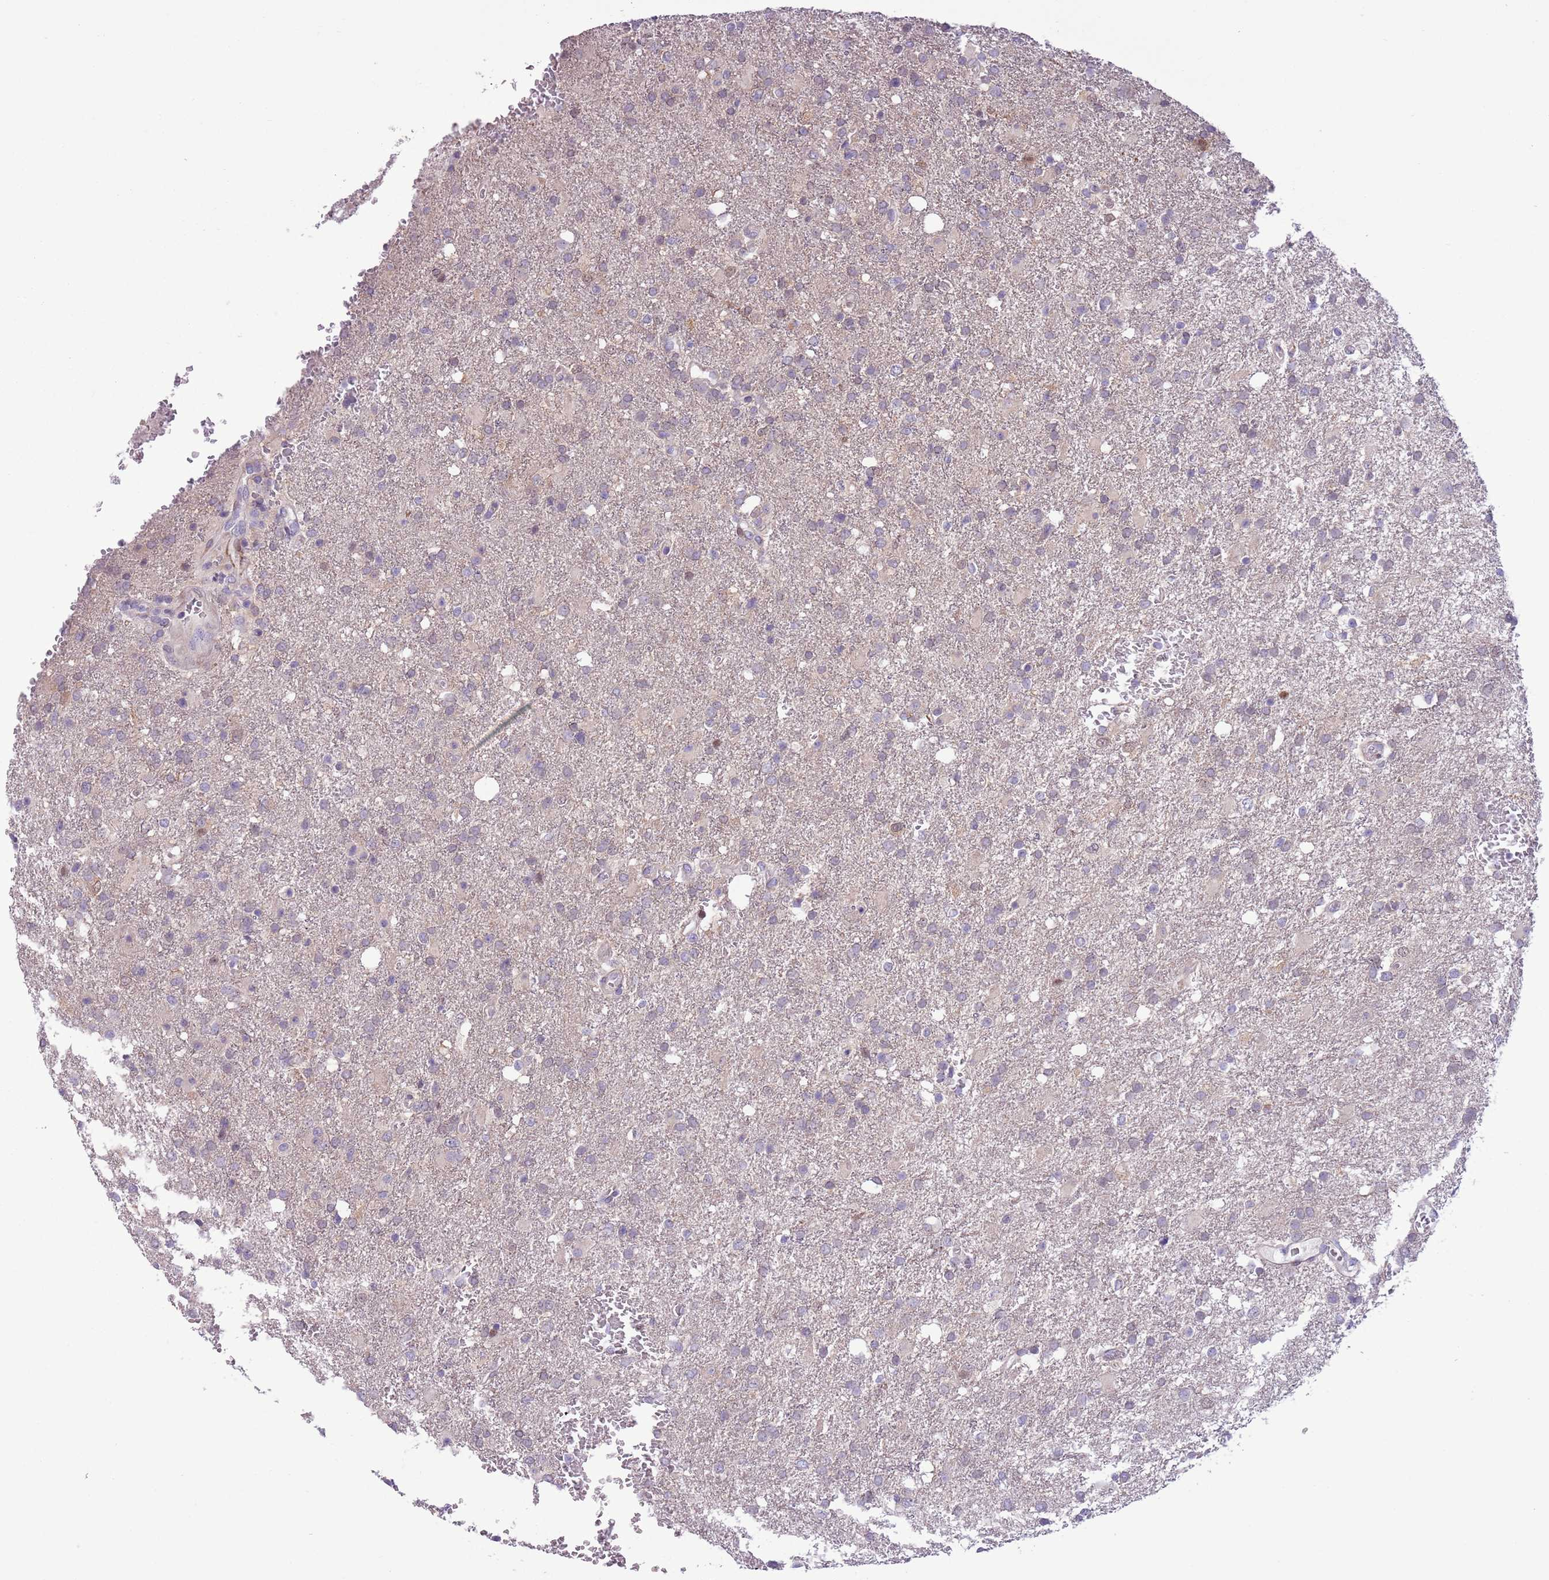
{"staining": {"intensity": "negative", "quantity": "none", "location": "none"}, "tissue": "glioma", "cell_type": "Tumor cells", "image_type": "cancer", "snomed": [{"axis": "morphology", "description": "Glioma, malignant, High grade"}, {"axis": "topography", "description": "Brain"}], "caption": "High power microscopy histopathology image of an immunohistochemistry (IHC) micrograph of glioma, revealing no significant staining in tumor cells. (Immunohistochemistry (ihc), brightfield microscopy, high magnification).", "gene": "CCND2", "patient": {"sex": "female", "age": 74}}